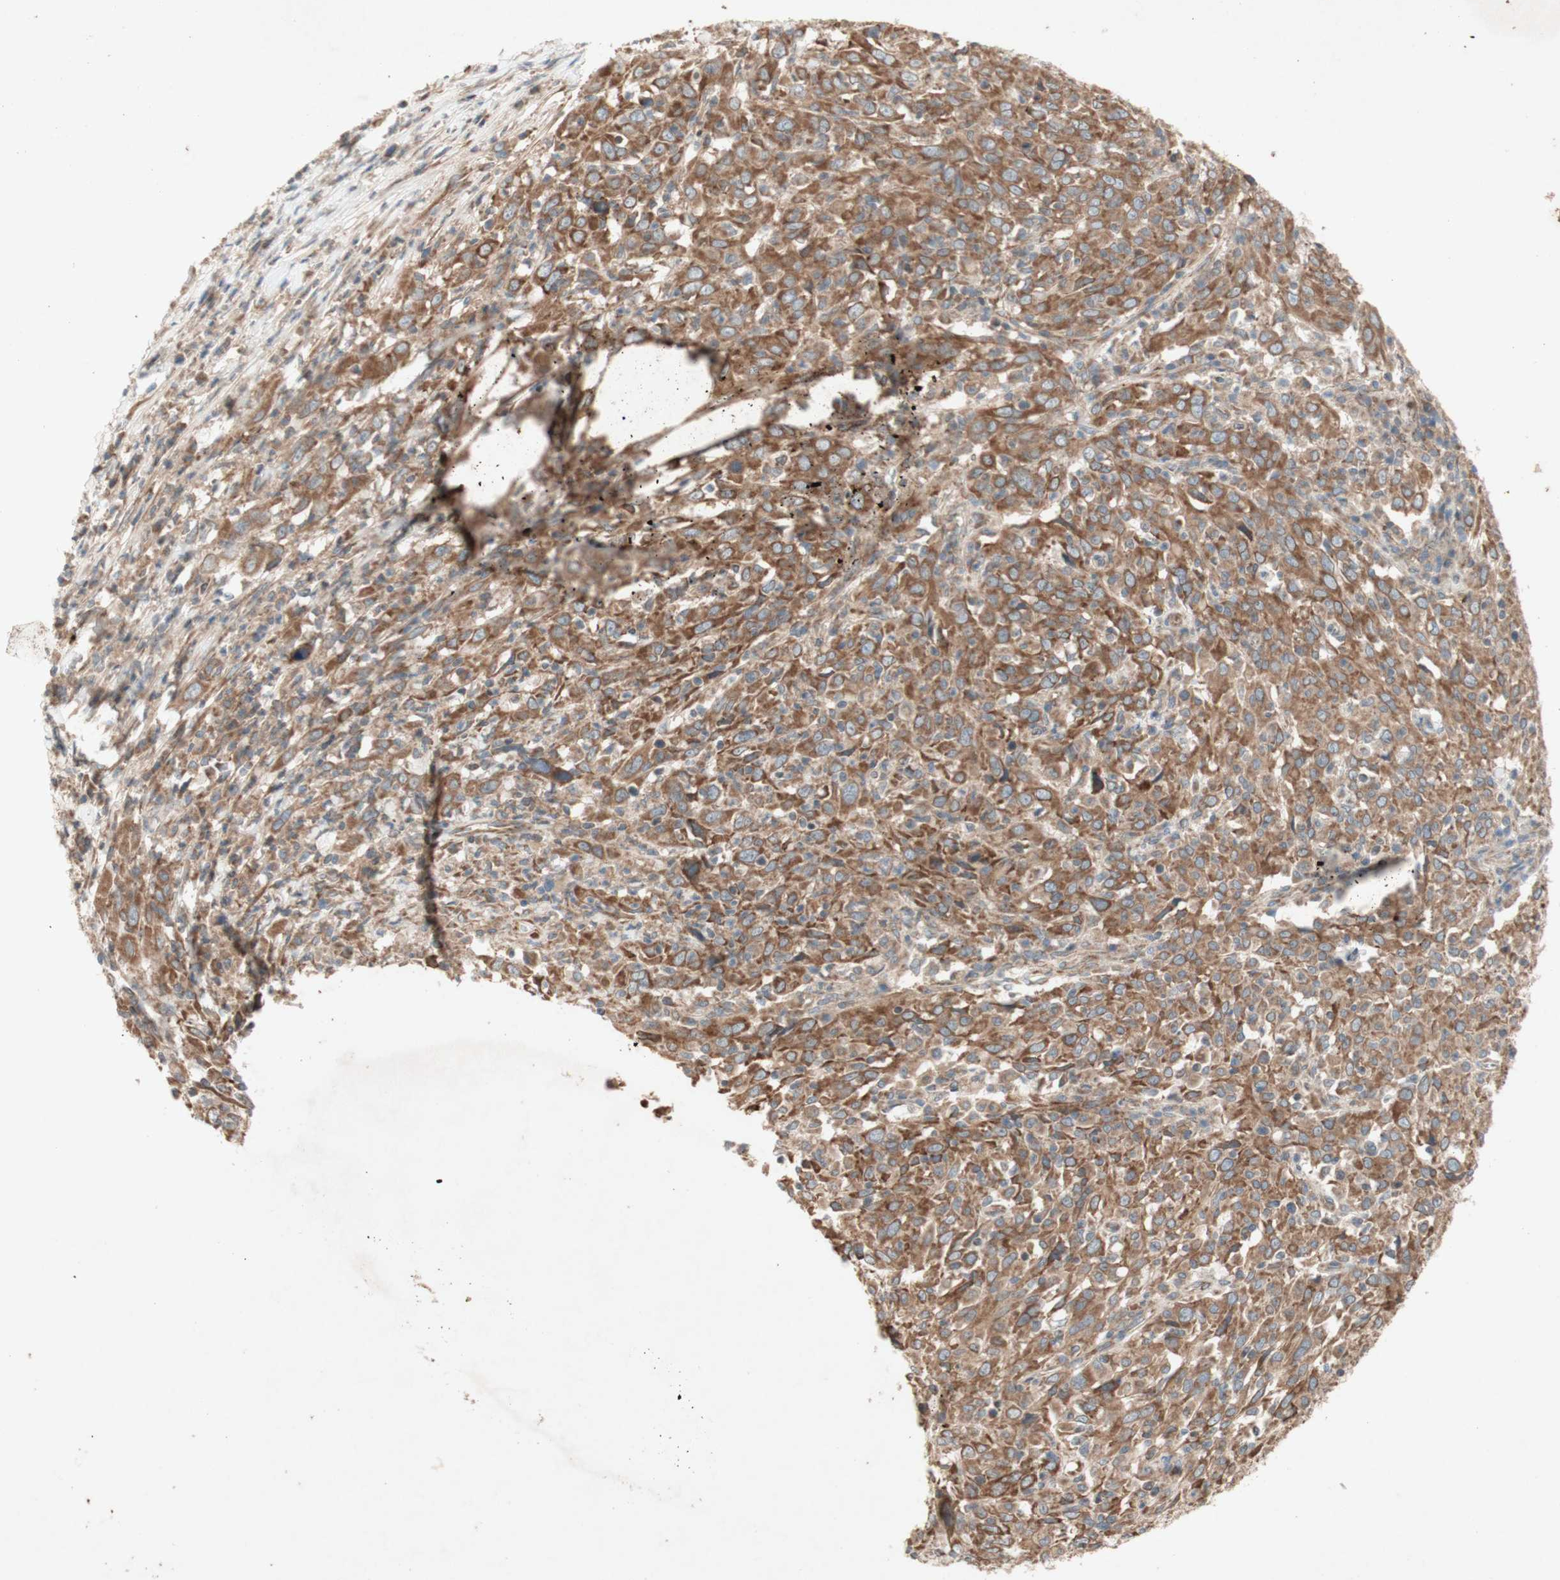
{"staining": {"intensity": "moderate", "quantity": ">75%", "location": "cytoplasmic/membranous"}, "tissue": "cervical cancer", "cell_type": "Tumor cells", "image_type": "cancer", "snomed": [{"axis": "morphology", "description": "Squamous cell carcinoma, NOS"}, {"axis": "topography", "description": "Cervix"}], "caption": "Protein staining by immunohistochemistry (IHC) reveals moderate cytoplasmic/membranous positivity in approximately >75% of tumor cells in cervical squamous cell carcinoma.", "gene": "SOCS2", "patient": {"sex": "female", "age": 46}}